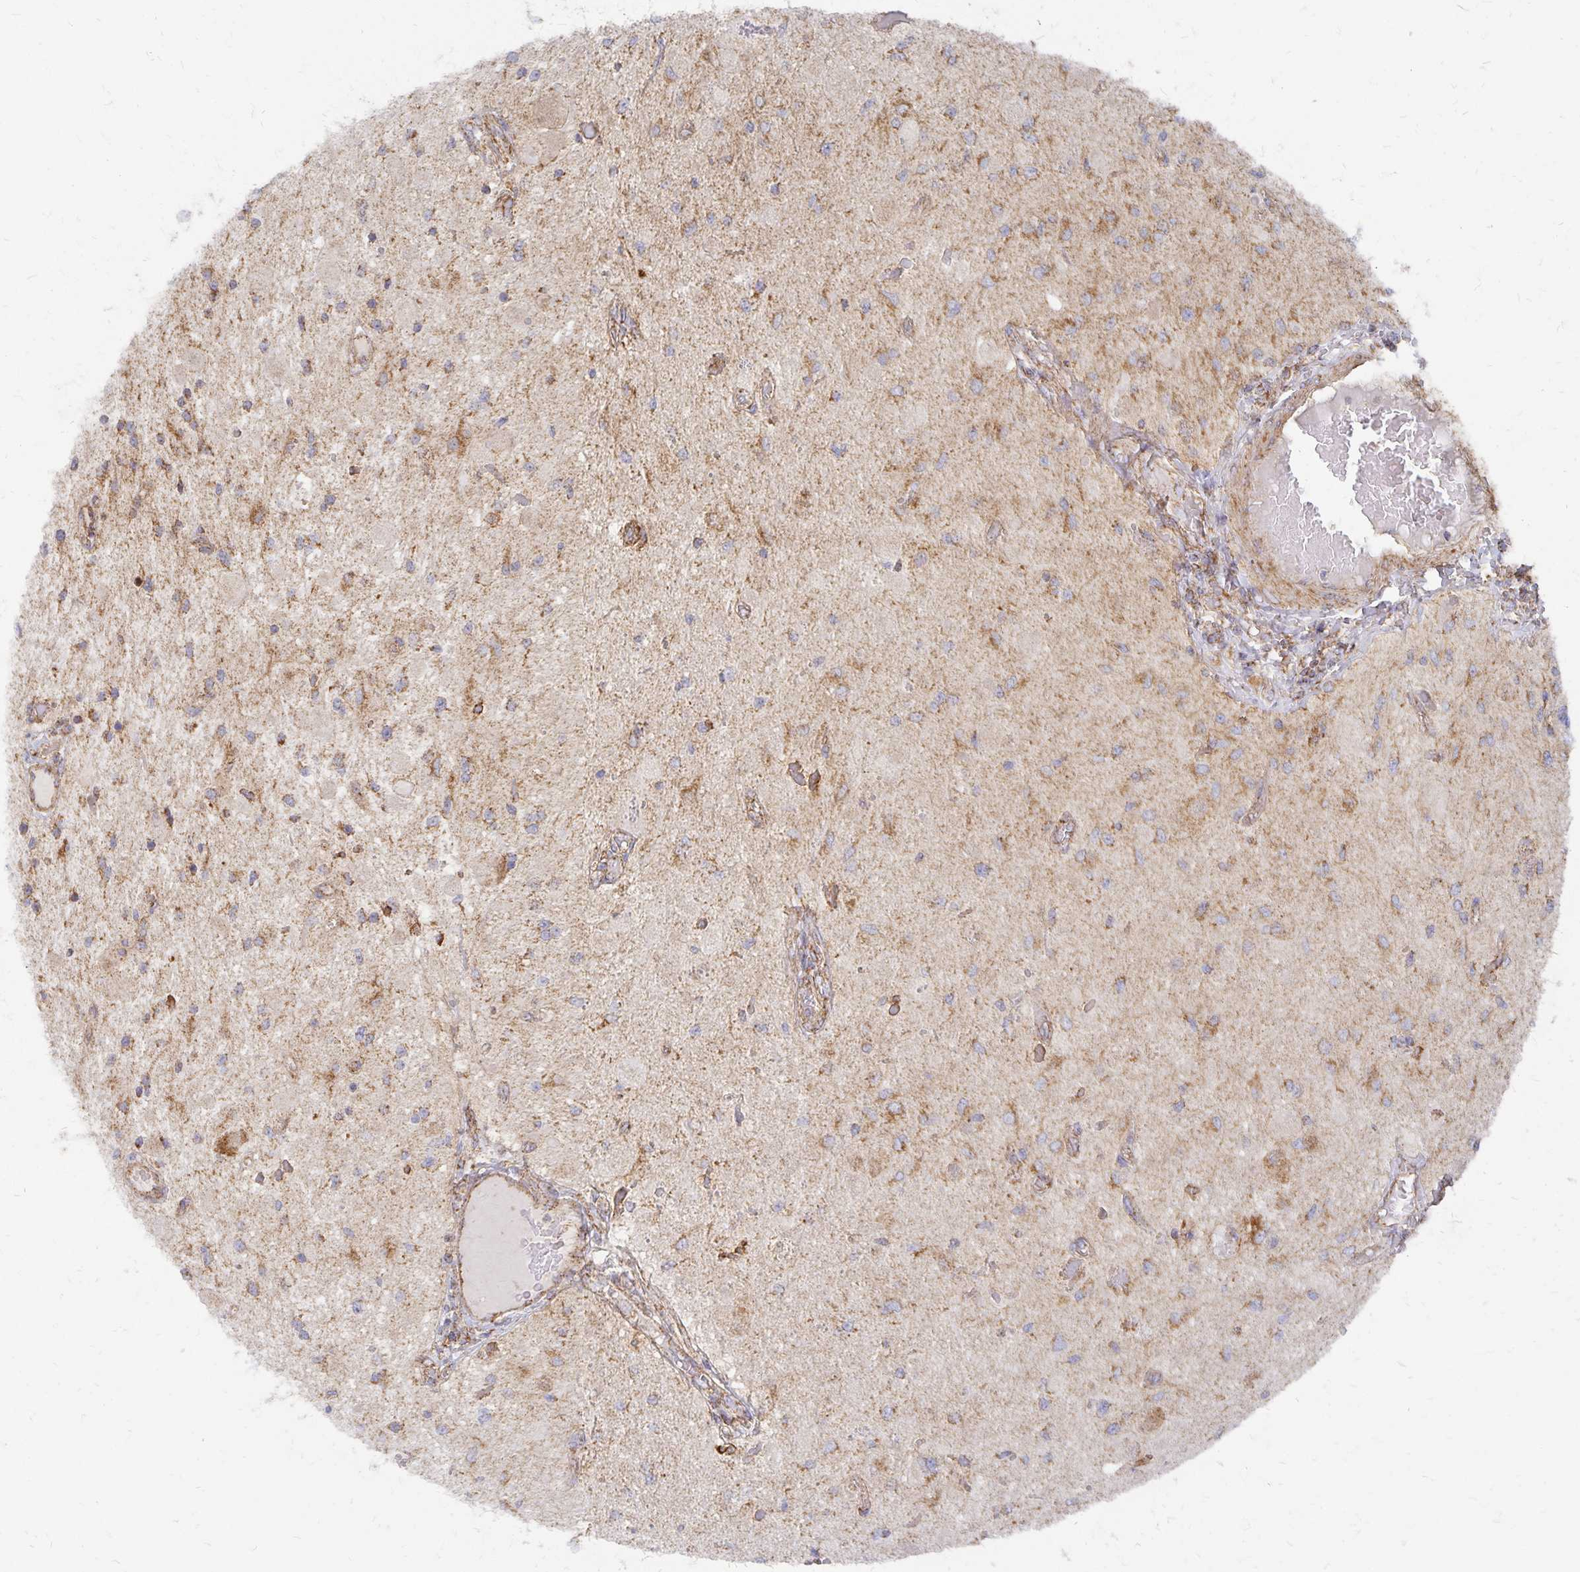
{"staining": {"intensity": "strong", "quantity": "25%-75%", "location": "cytoplasmic/membranous"}, "tissue": "glioma", "cell_type": "Tumor cells", "image_type": "cancer", "snomed": [{"axis": "morphology", "description": "Glioma, malignant, Low grade"}, {"axis": "topography", "description": "Cerebellum"}], "caption": "A high-resolution photomicrograph shows immunohistochemistry staining of low-grade glioma (malignant), which displays strong cytoplasmic/membranous expression in approximately 25%-75% of tumor cells. (brown staining indicates protein expression, while blue staining denotes nuclei).", "gene": "STOML2", "patient": {"sex": "female", "age": 14}}